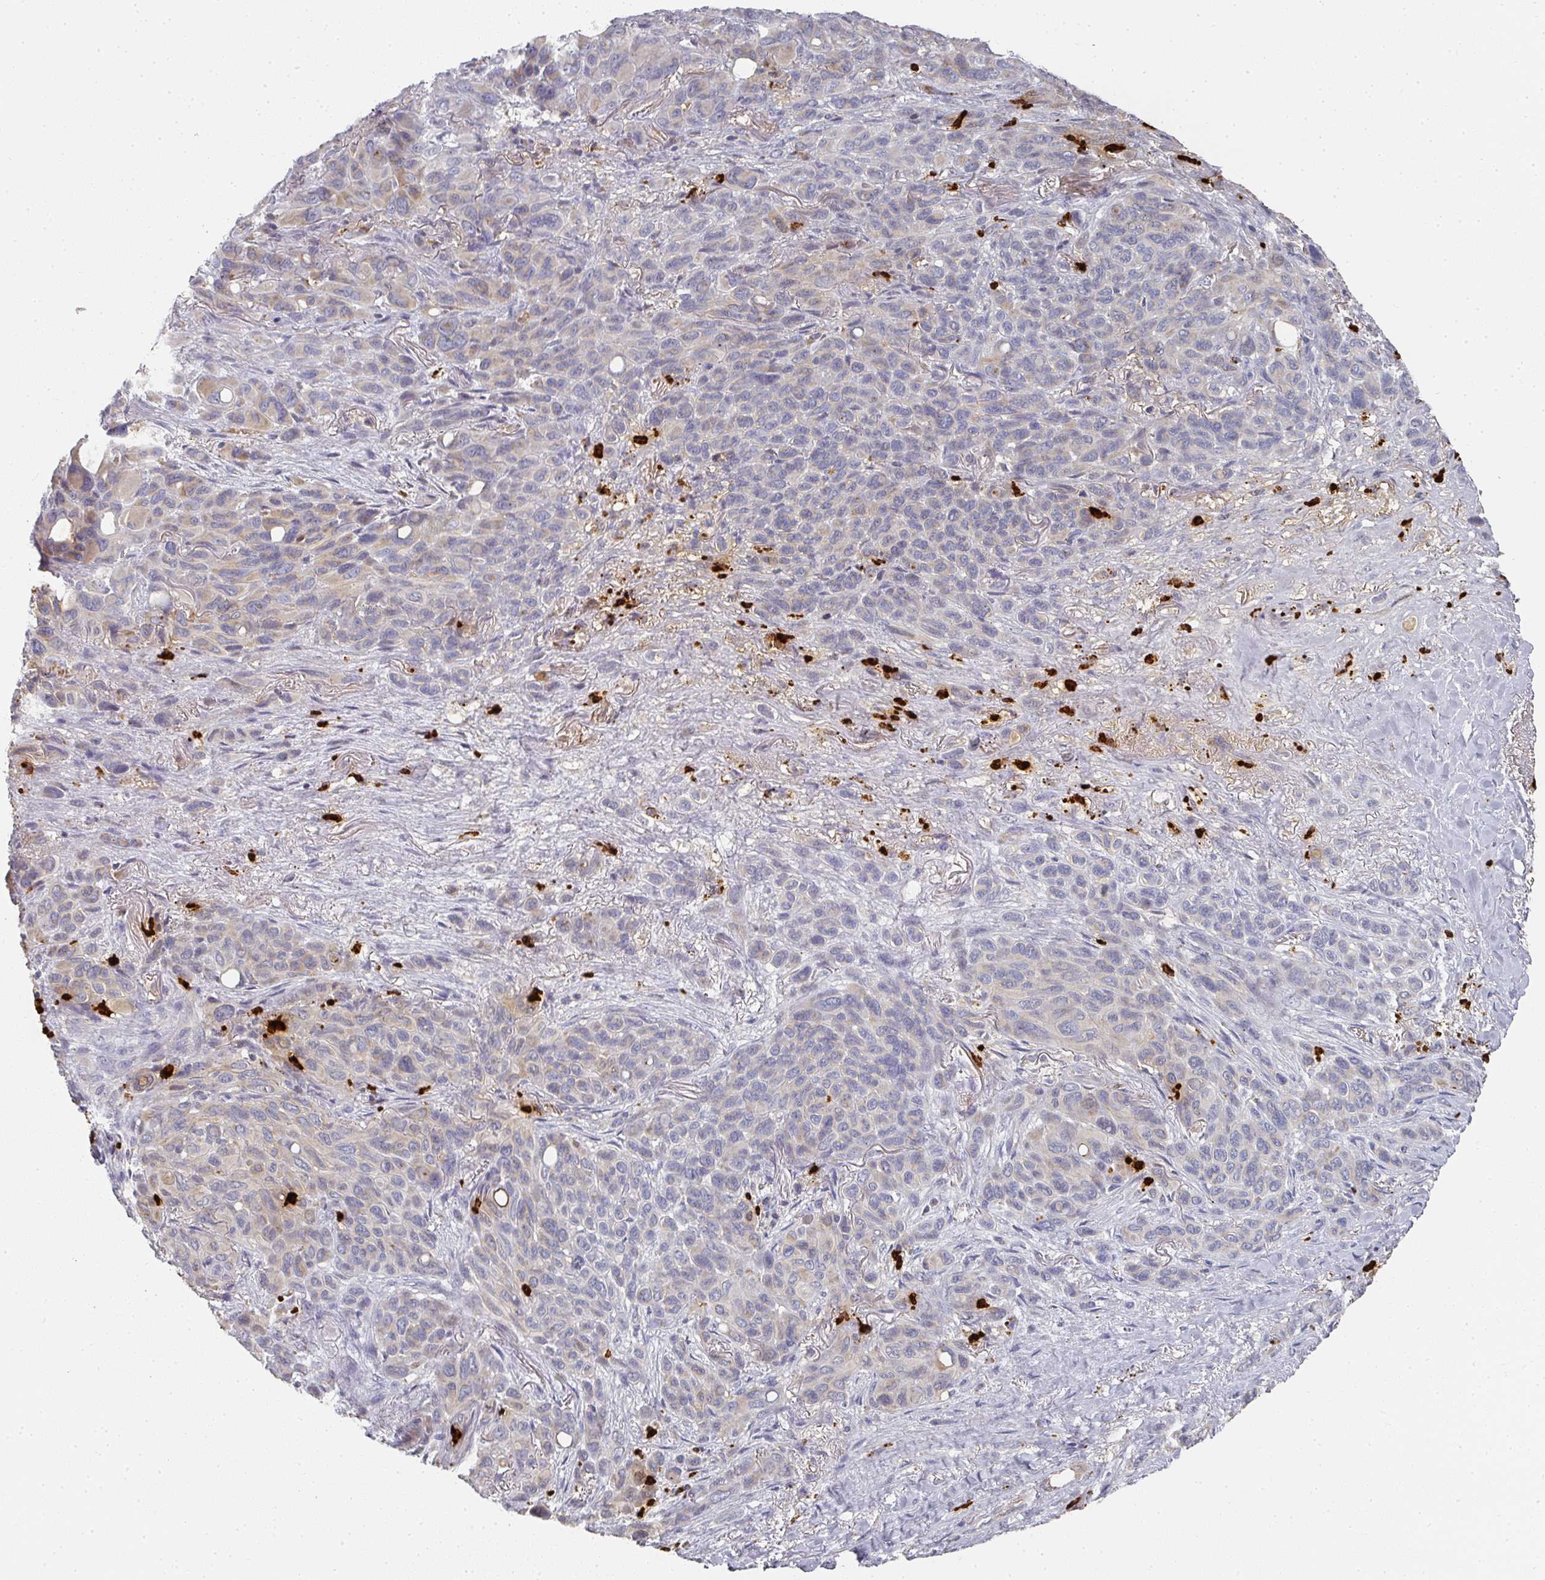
{"staining": {"intensity": "weak", "quantity": "25%-75%", "location": "cytoplasmic/membranous"}, "tissue": "melanoma", "cell_type": "Tumor cells", "image_type": "cancer", "snomed": [{"axis": "morphology", "description": "Malignant melanoma, Metastatic site"}, {"axis": "topography", "description": "Lung"}], "caption": "Malignant melanoma (metastatic site) stained with a brown dye demonstrates weak cytoplasmic/membranous positive staining in approximately 25%-75% of tumor cells.", "gene": "CAMP", "patient": {"sex": "male", "age": 48}}